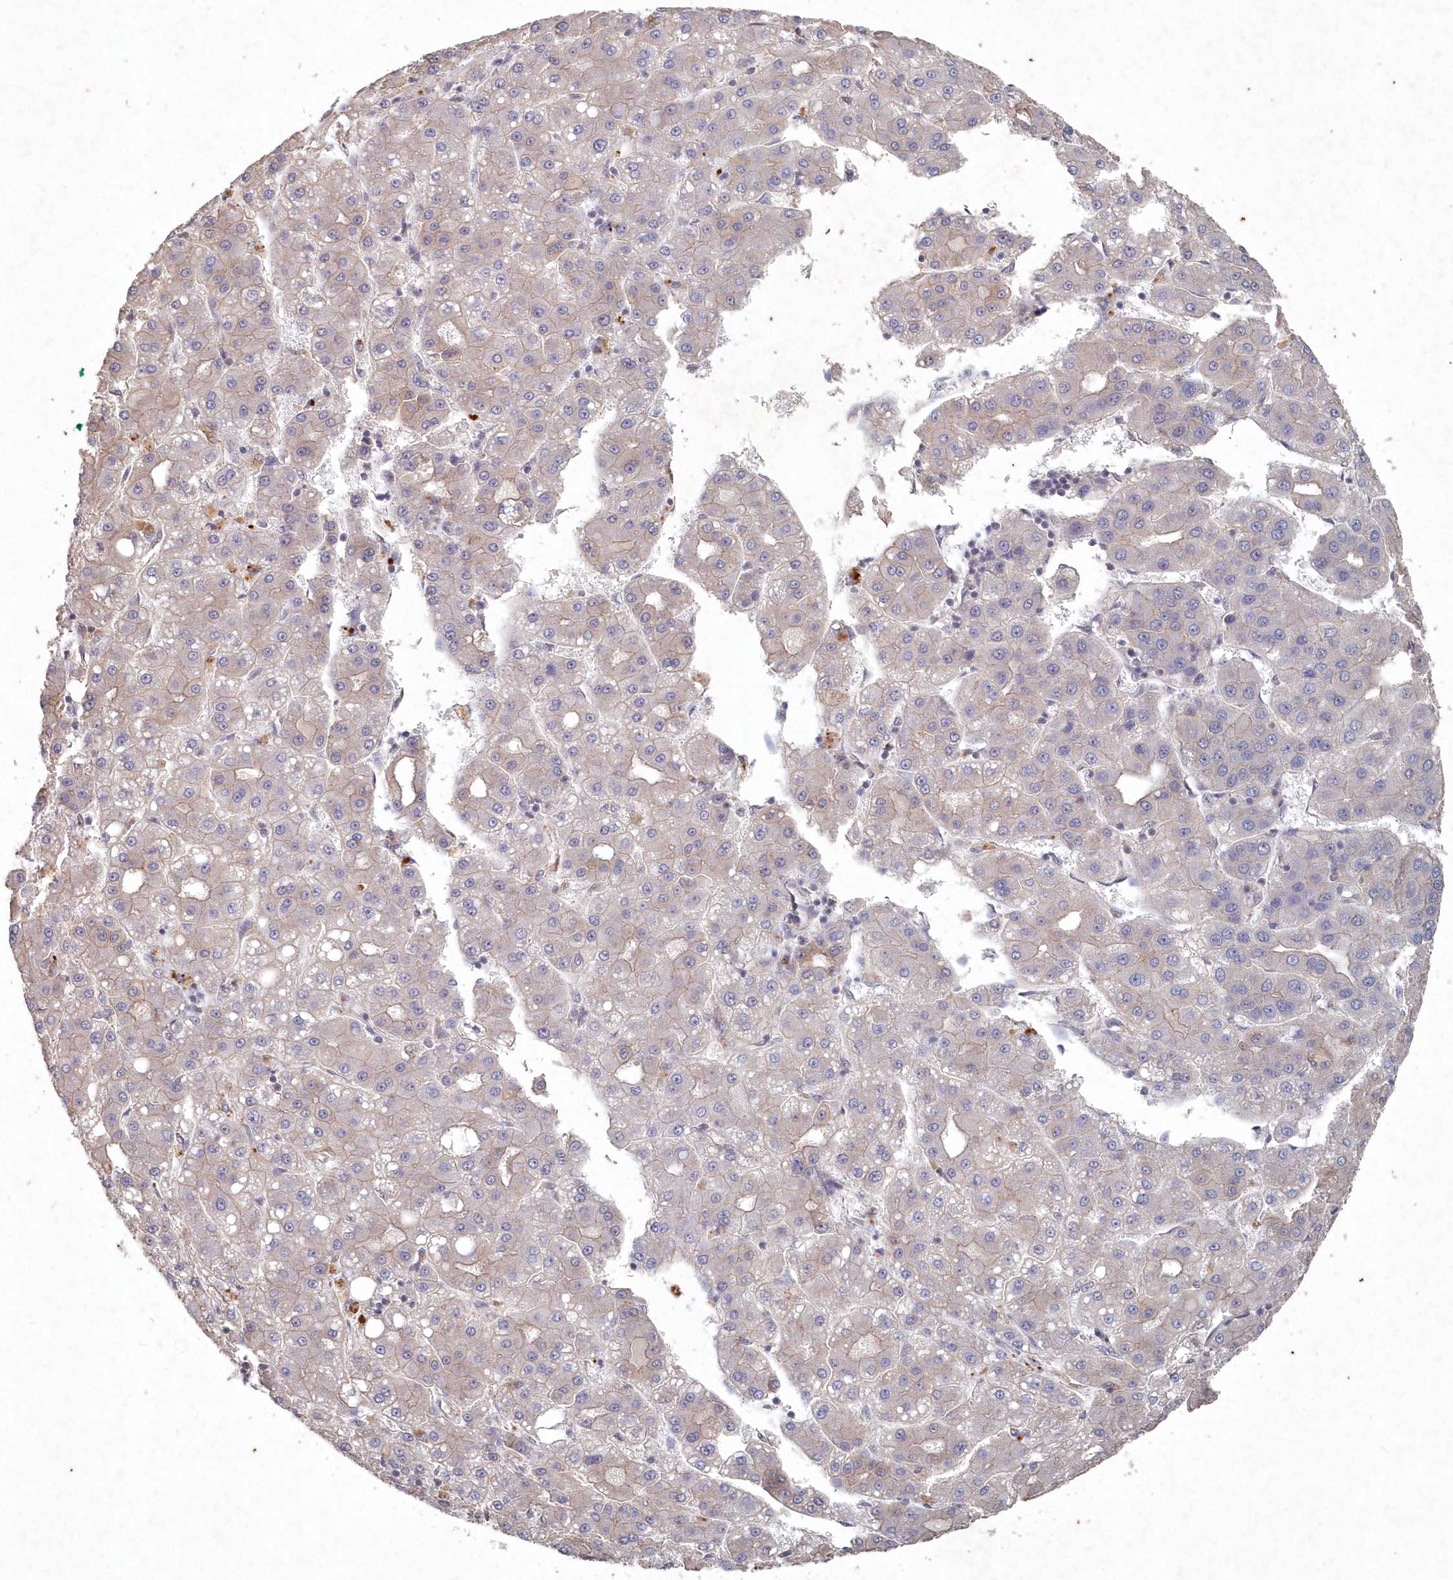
{"staining": {"intensity": "weak", "quantity": "<25%", "location": "cytoplasmic/membranous"}, "tissue": "liver cancer", "cell_type": "Tumor cells", "image_type": "cancer", "snomed": [{"axis": "morphology", "description": "Carcinoma, Hepatocellular, NOS"}, {"axis": "topography", "description": "Liver"}], "caption": "DAB immunohistochemical staining of hepatocellular carcinoma (liver) shows no significant staining in tumor cells. (IHC, brightfield microscopy, high magnification).", "gene": "VSIG2", "patient": {"sex": "male", "age": 65}}